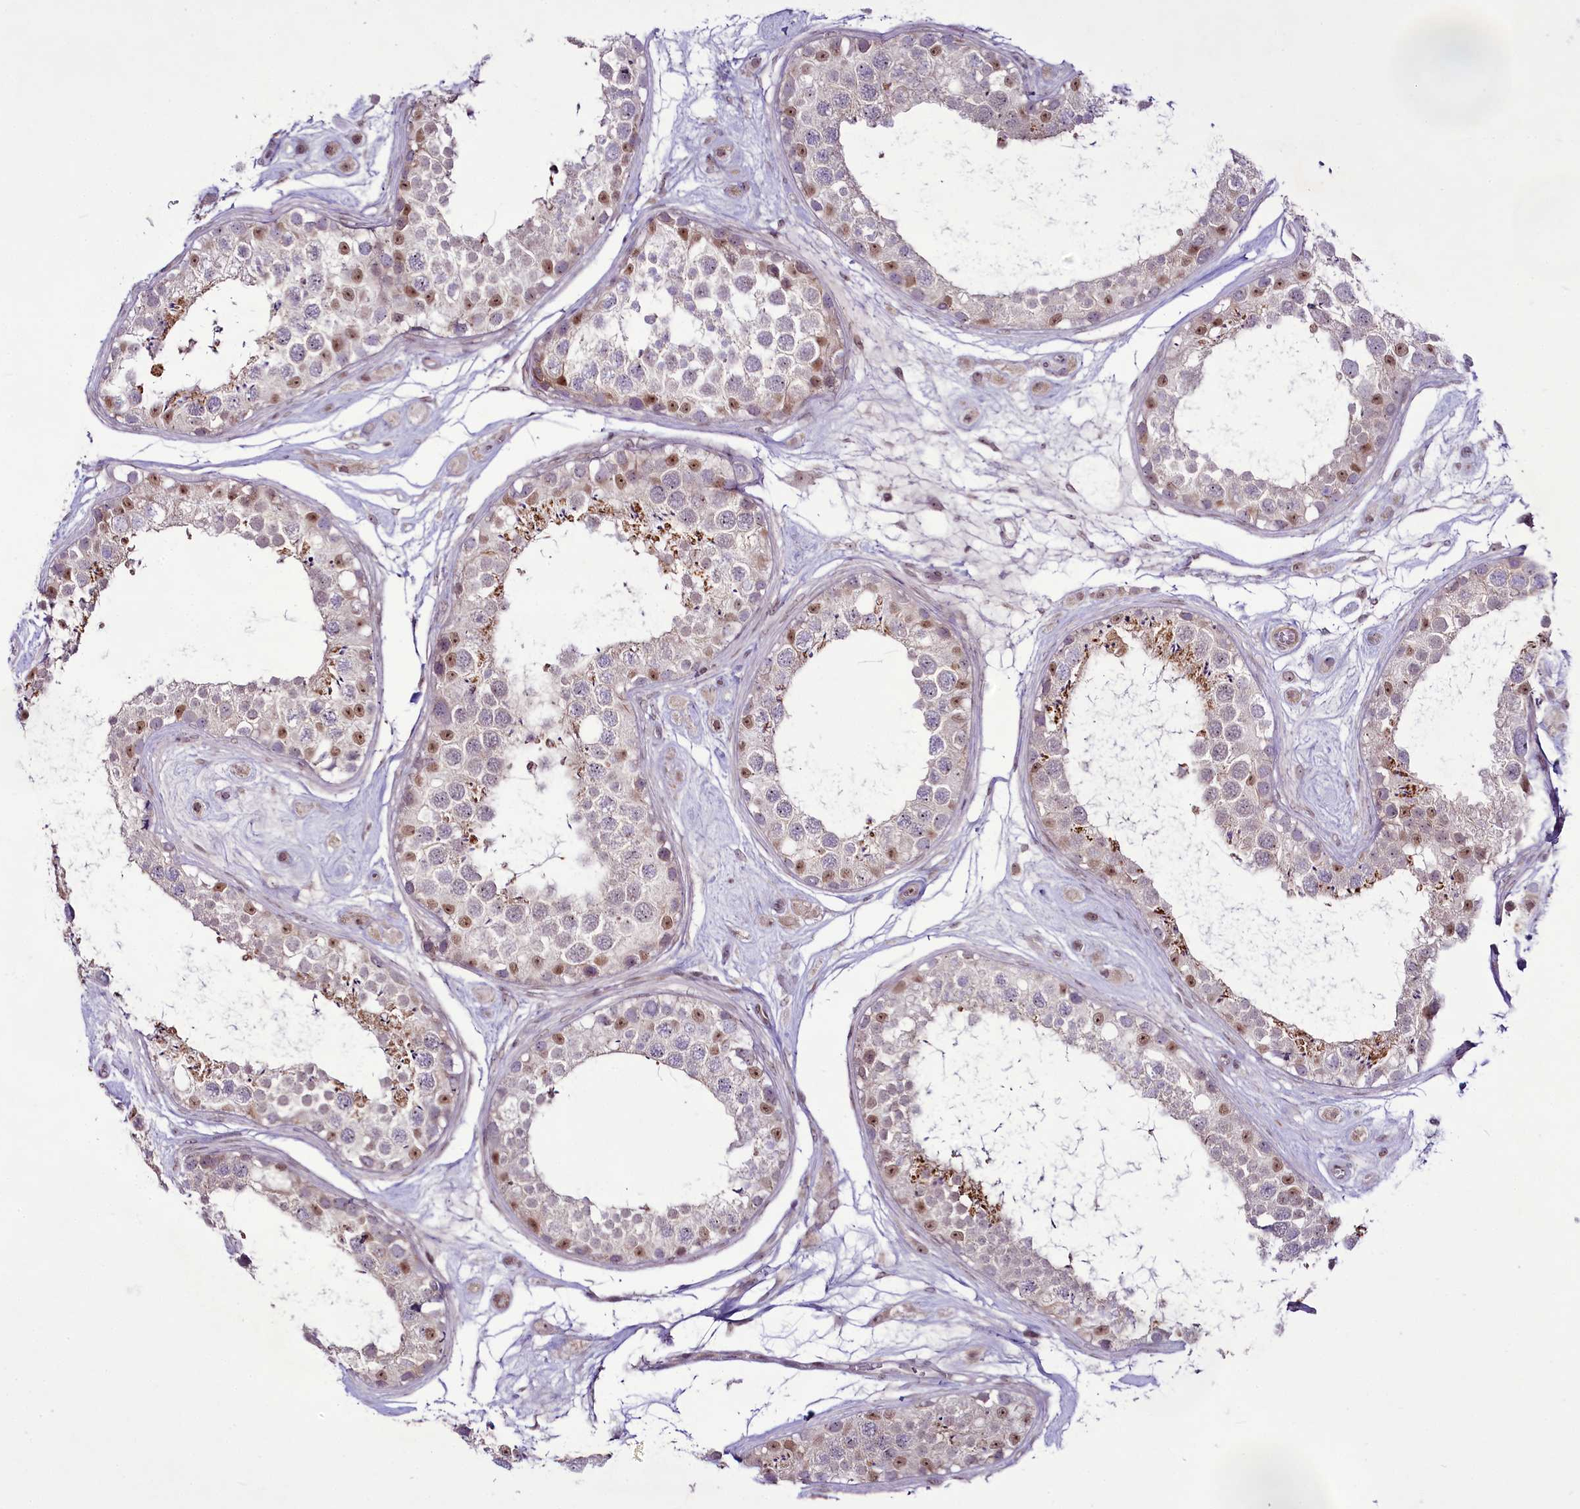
{"staining": {"intensity": "moderate", "quantity": "<25%", "location": "nuclear"}, "tissue": "testis", "cell_type": "Cells in seminiferous ducts", "image_type": "normal", "snomed": [{"axis": "morphology", "description": "Normal tissue, NOS"}, {"axis": "topography", "description": "Testis"}], "caption": "This is a micrograph of immunohistochemistry staining of unremarkable testis, which shows moderate expression in the nuclear of cells in seminiferous ducts.", "gene": "RSBN1", "patient": {"sex": "male", "age": 25}}